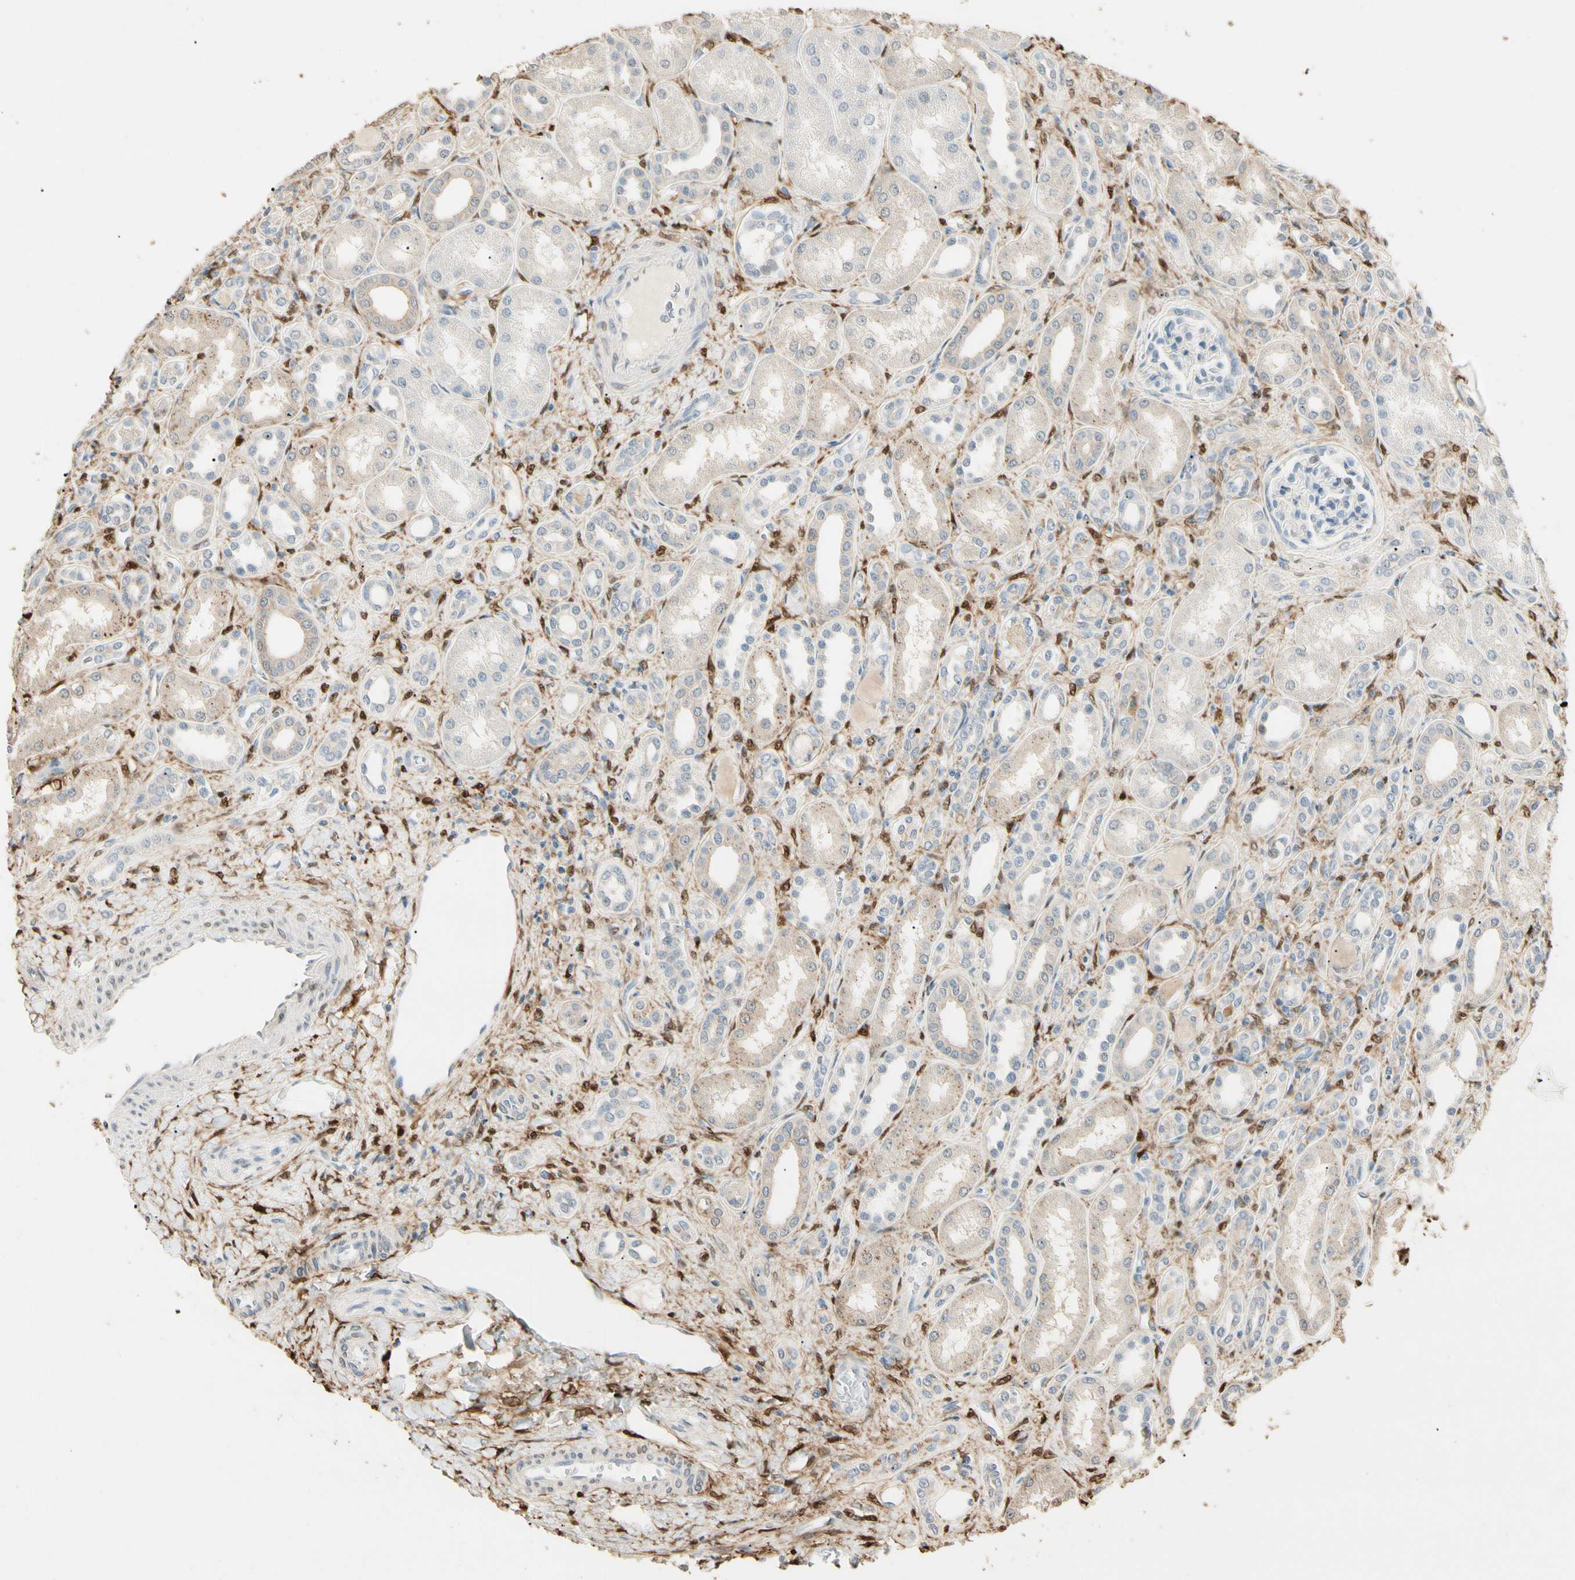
{"staining": {"intensity": "negative", "quantity": "none", "location": "none"}, "tissue": "kidney", "cell_type": "Cells in glomeruli", "image_type": "normal", "snomed": [{"axis": "morphology", "description": "Normal tissue, NOS"}, {"axis": "topography", "description": "Kidney"}], "caption": "Immunohistochemistry (IHC) photomicrograph of benign kidney: human kidney stained with DAB demonstrates no significant protein positivity in cells in glomeruli. (Brightfield microscopy of DAB immunohistochemistry at high magnification).", "gene": "GNE", "patient": {"sex": "male", "age": 7}}